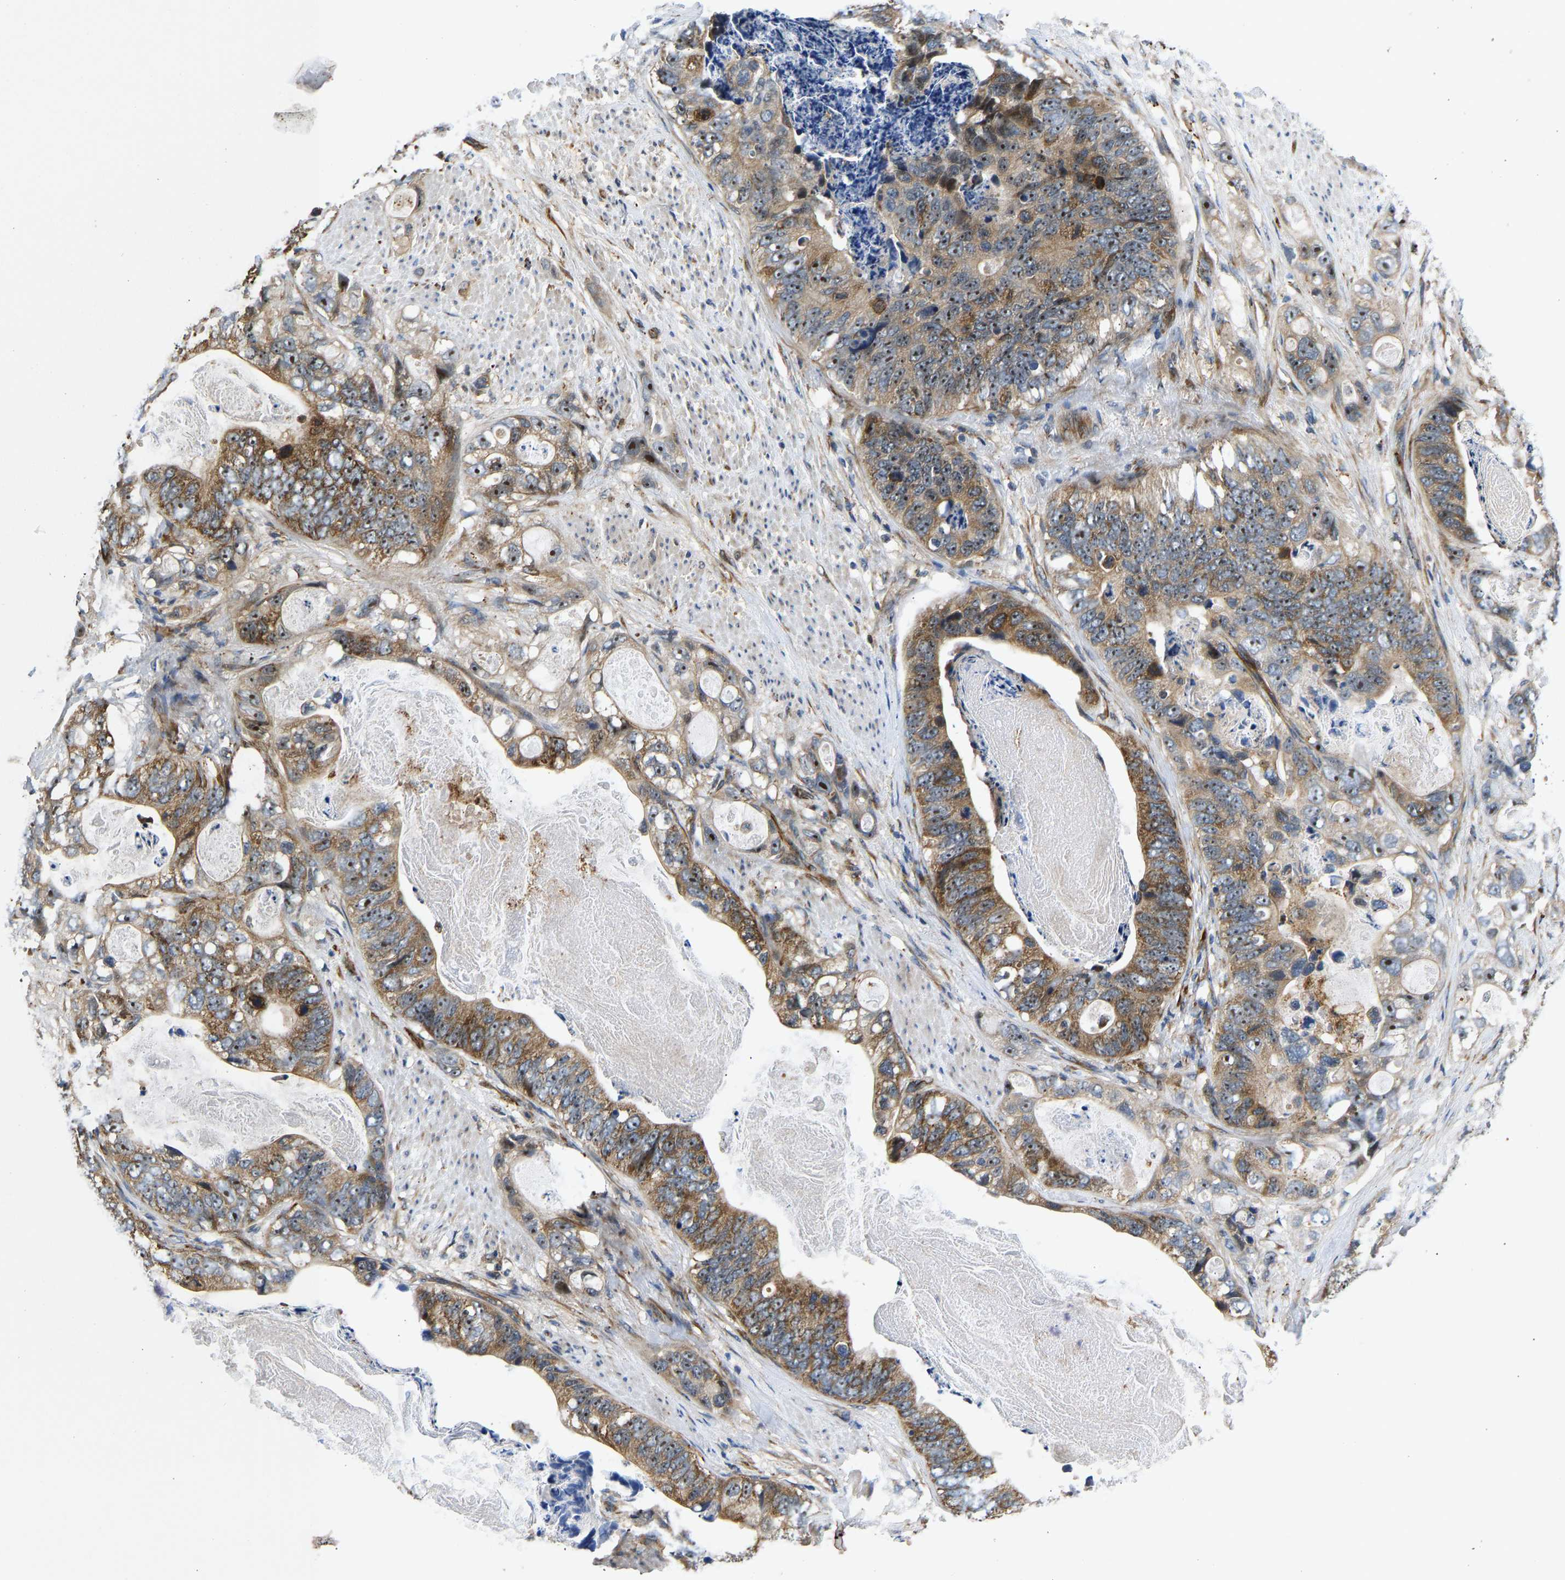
{"staining": {"intensity": "moderate", "quantity": ">75%", "location": "cytoplasmic/membranous,nuclear"}, "tissue": "stomach cancer", "cell_type": "Tumor cells", "image_type": "cancer", "snomed": [{"axis": "morphology", "description": "Adenocarcinoma, NOS"}, {"axis": "topography", "description": "Stomach"}], "caption": "Stomach adenocarcinoma tissue exhibits moderate cytoplasmic/membranous and nuclear positivity in about >75% of tumor cells, visualized by immunohistochemistry.", "gene": "RESF1", "patient": {"sex": "female", "age": 89}}